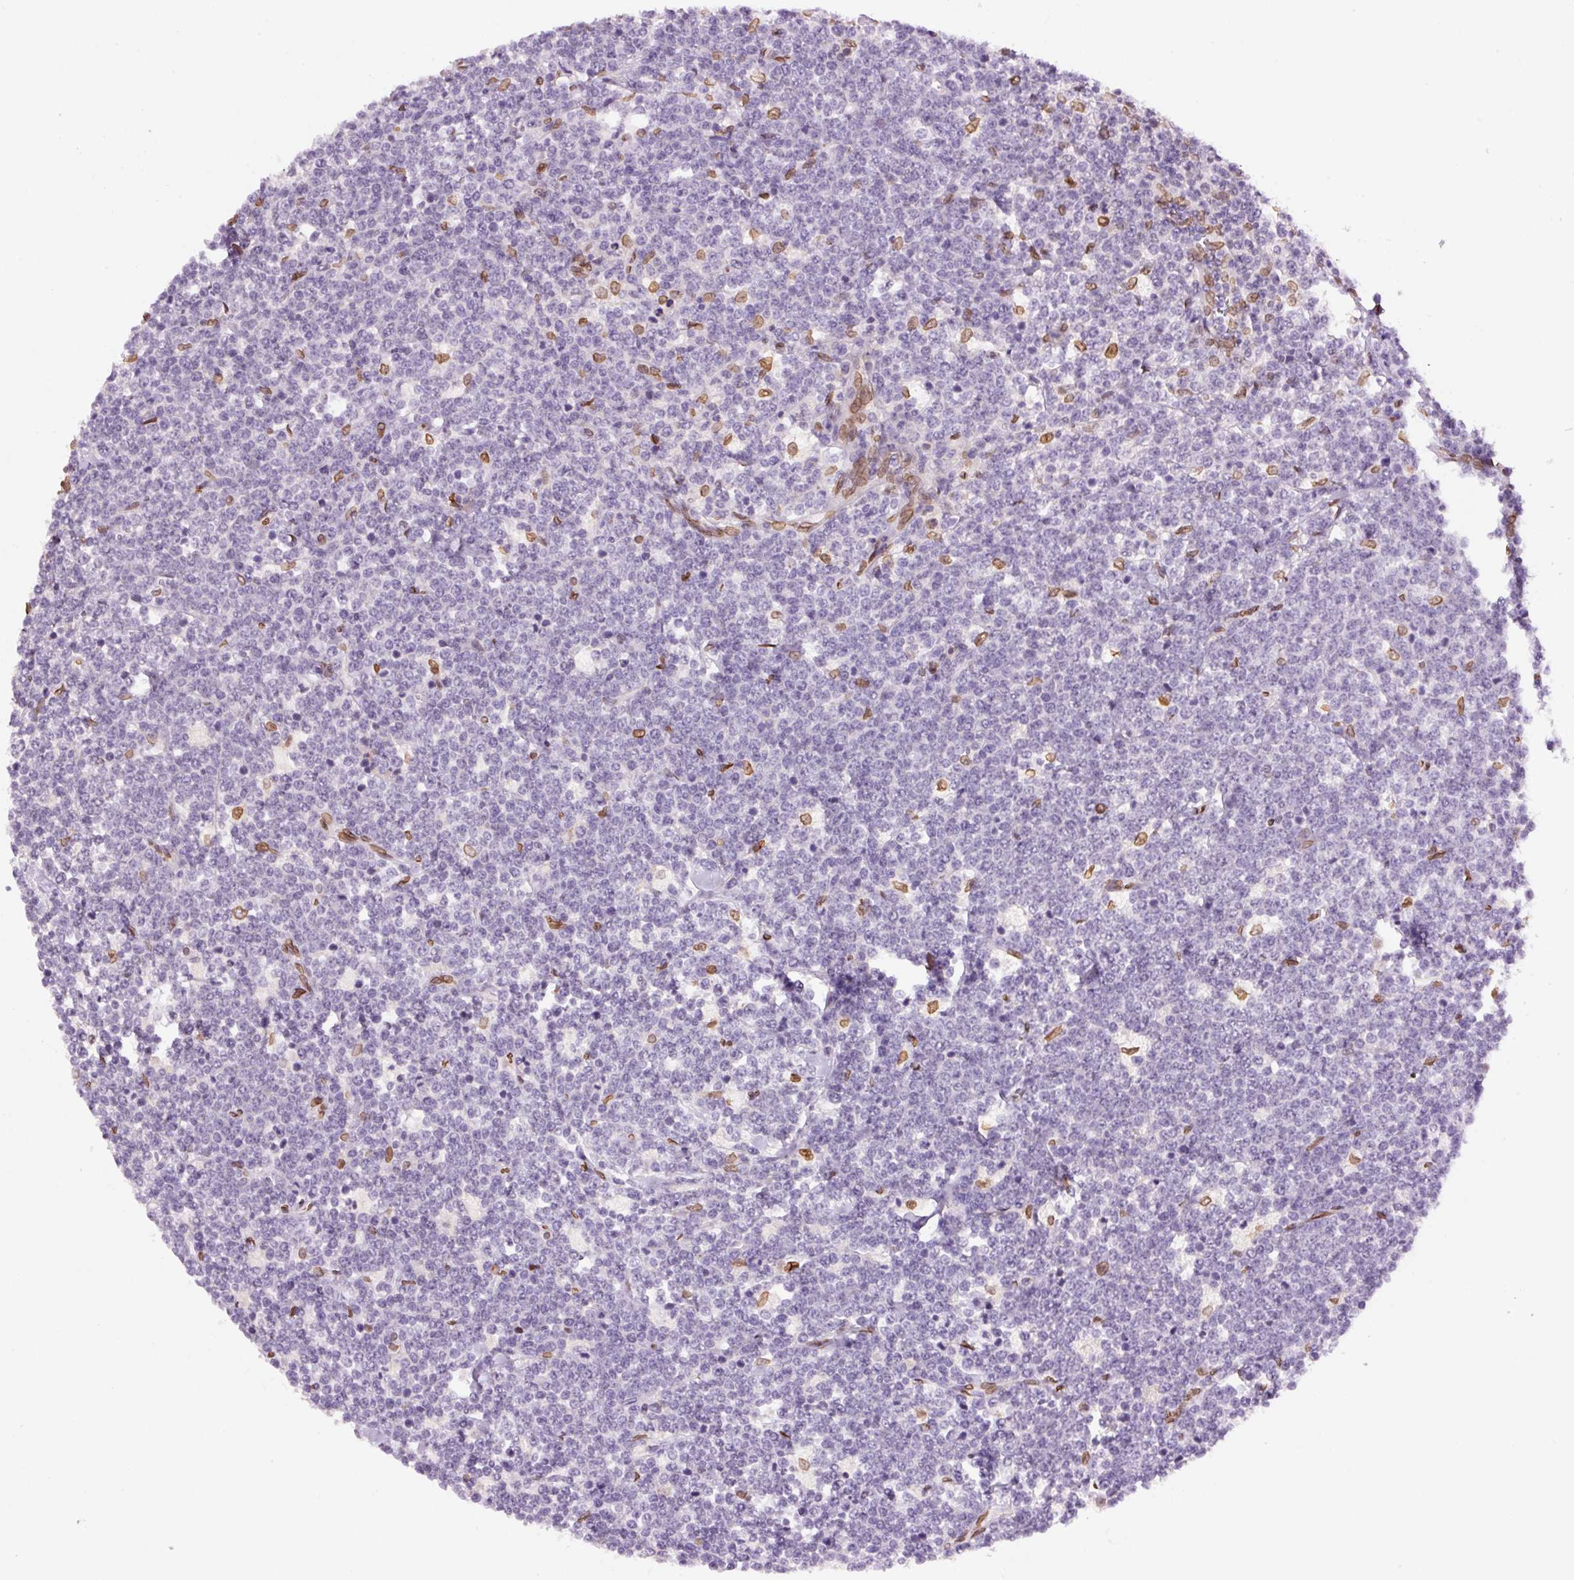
{"staining": {"intensity": "negative", "quantity": "none", "location": "none"}, "tissue": "lymphoma", "cell_type": "Tumor cells", "image_type": "cancer", "snomed": [{"axis": "morphology", "description": "Malignant lymphoma, non-Hodgkin's type, High grade"}, {"axis": "topography", "description": "Small intestine"}], "caption": "High-grade malignant lymphoma, non-Hodgkin's type was stained to show a protein in brown. There is no significant expression in tumor cells. (DAB IHC visualized using brightfield microscopy, high magnification).", "gene": "ZNF224", "patient": {"sex": "male", "age": 8}}